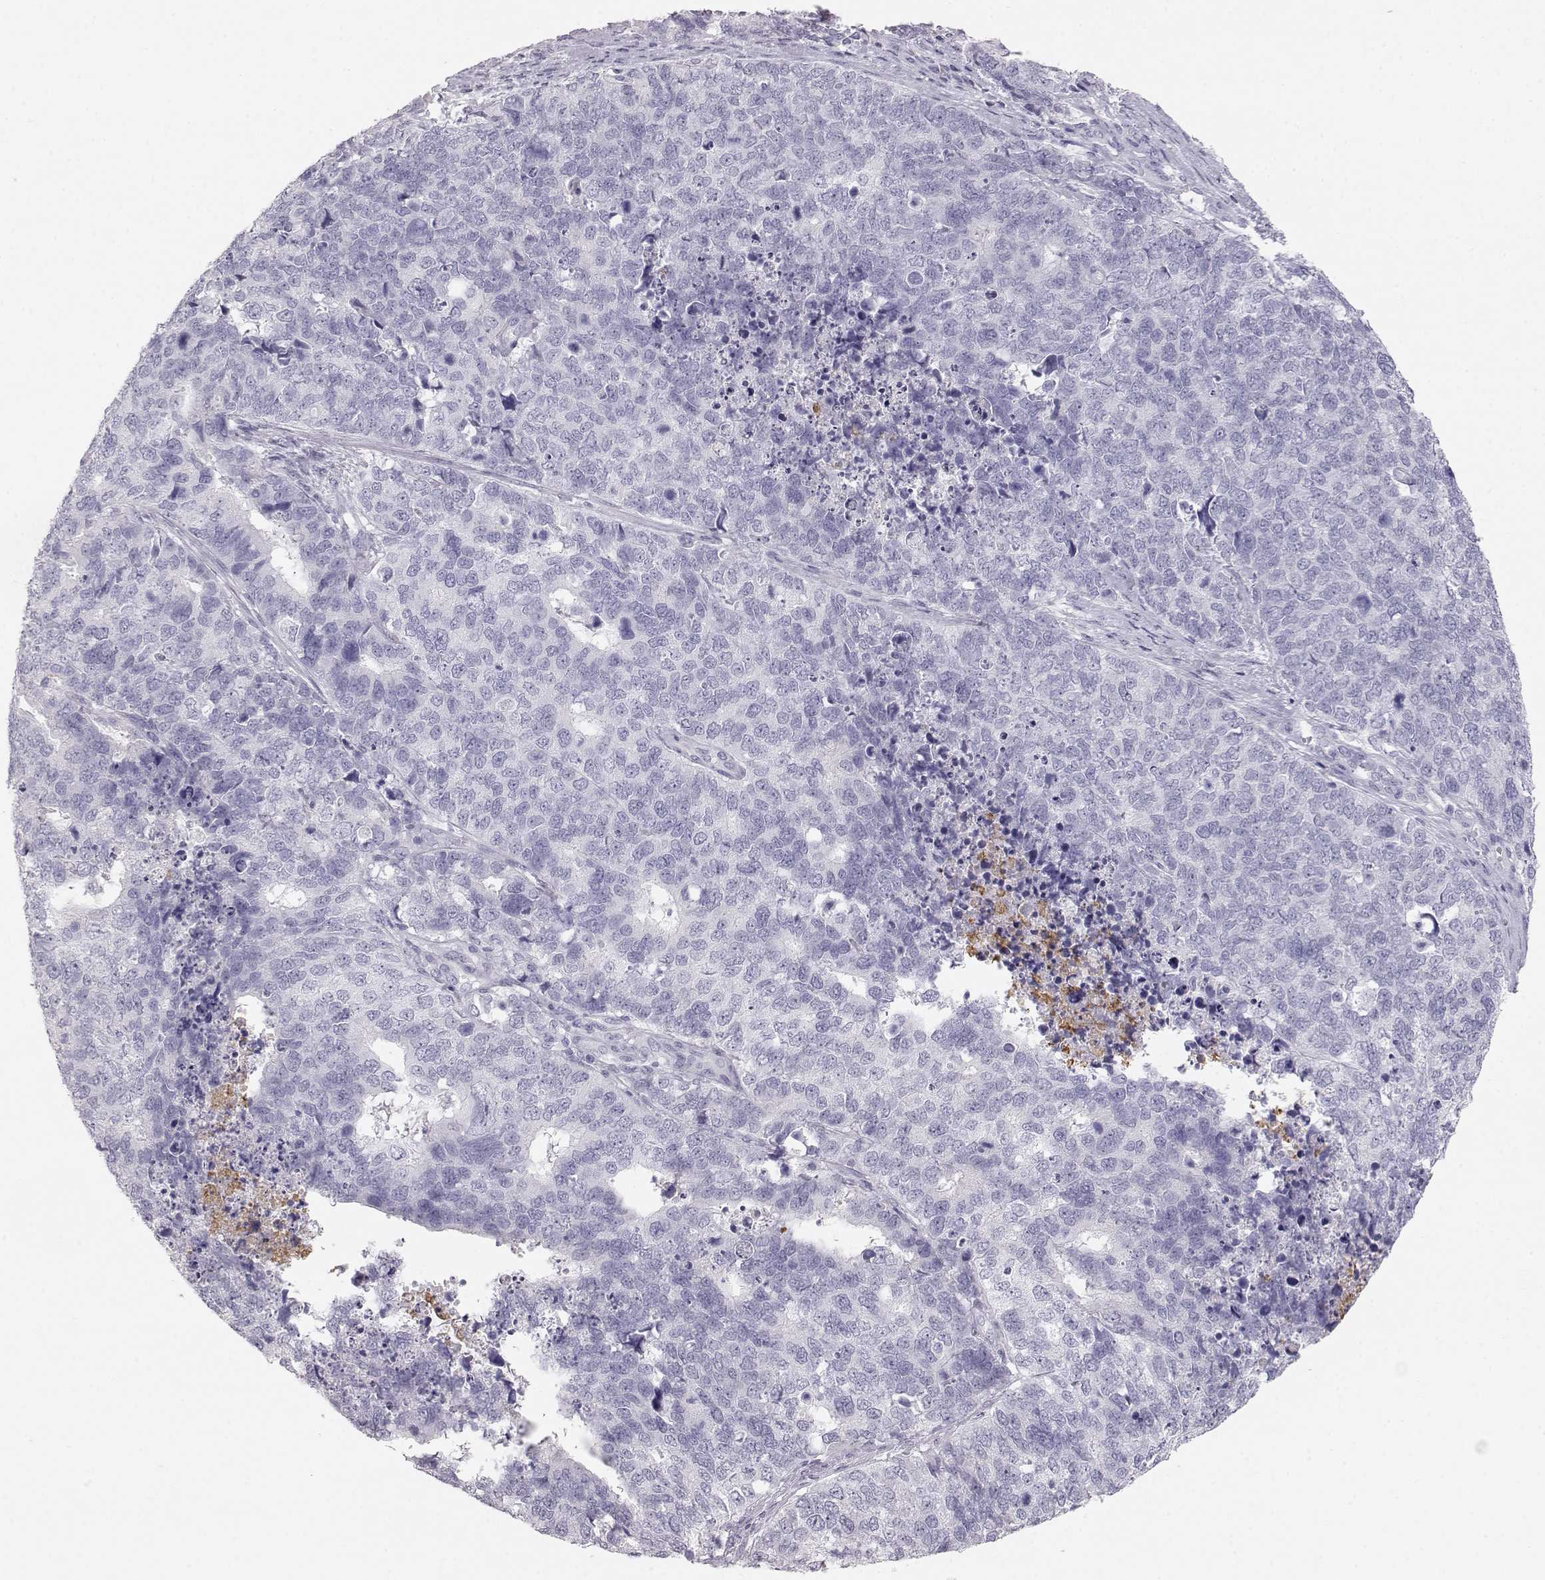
{"staining": {"intensity": "negative", "quantity": "none", "location": "none"}, "tissue": "cervical cancer", "cell_type": "Tumor cells", "image_type": "cancer", "snomed": [{"axis": "morphology", "description": "Squamous cell carcinoma, NOS"}, {"axis": "topography", "description": "Cervix"}], "caption": "IHC of cervical cancer shows no staining in tumor cells.", "gene": "KRTAP16-1", "patient": {"sex": "female", "age": 63}}